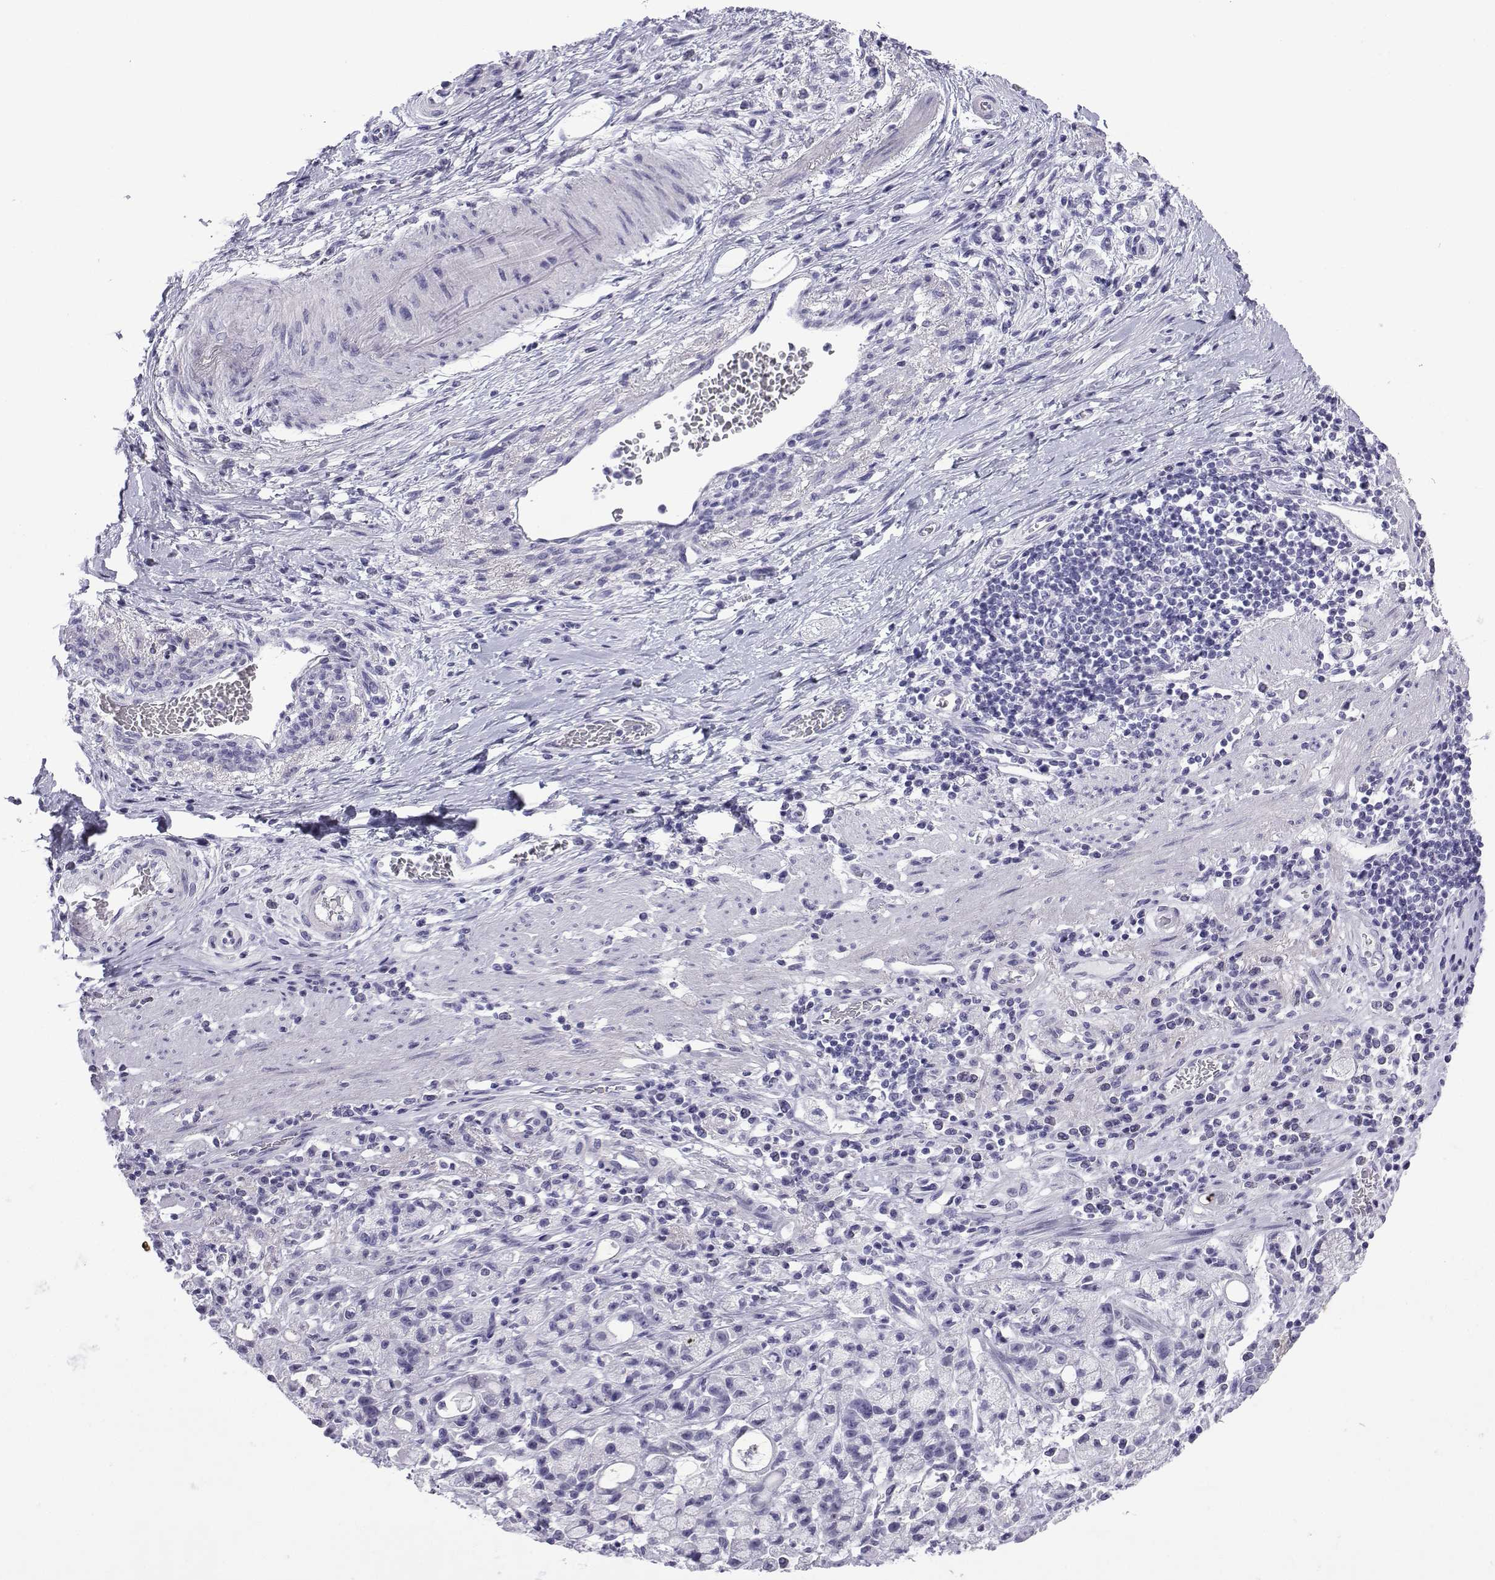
{"staining": {"intensity": "negative", "quantity": "none", "location": "none"}, "tissue": "stomach cancer", "cell_type": "Tumor cells", "image_type": "cancer", "snomed": [{"axis": "morphology", "description": "Adenocarcinoma, NOS"}, {"axis": "topography", "description": "Stomach"}], "caption": "Tumor cells are negative for brown protein staining in stomach cancer (adenocarcinoma). Brightfield microscopy of immunohistochemistry (IHC) stained with DAB (3,3'-diaminobenzidine) (brown) and hematoxylin (blue), captured at high magnification.", "gene": "TRIM46", "patient": {"sex": "male", "age": 58}}